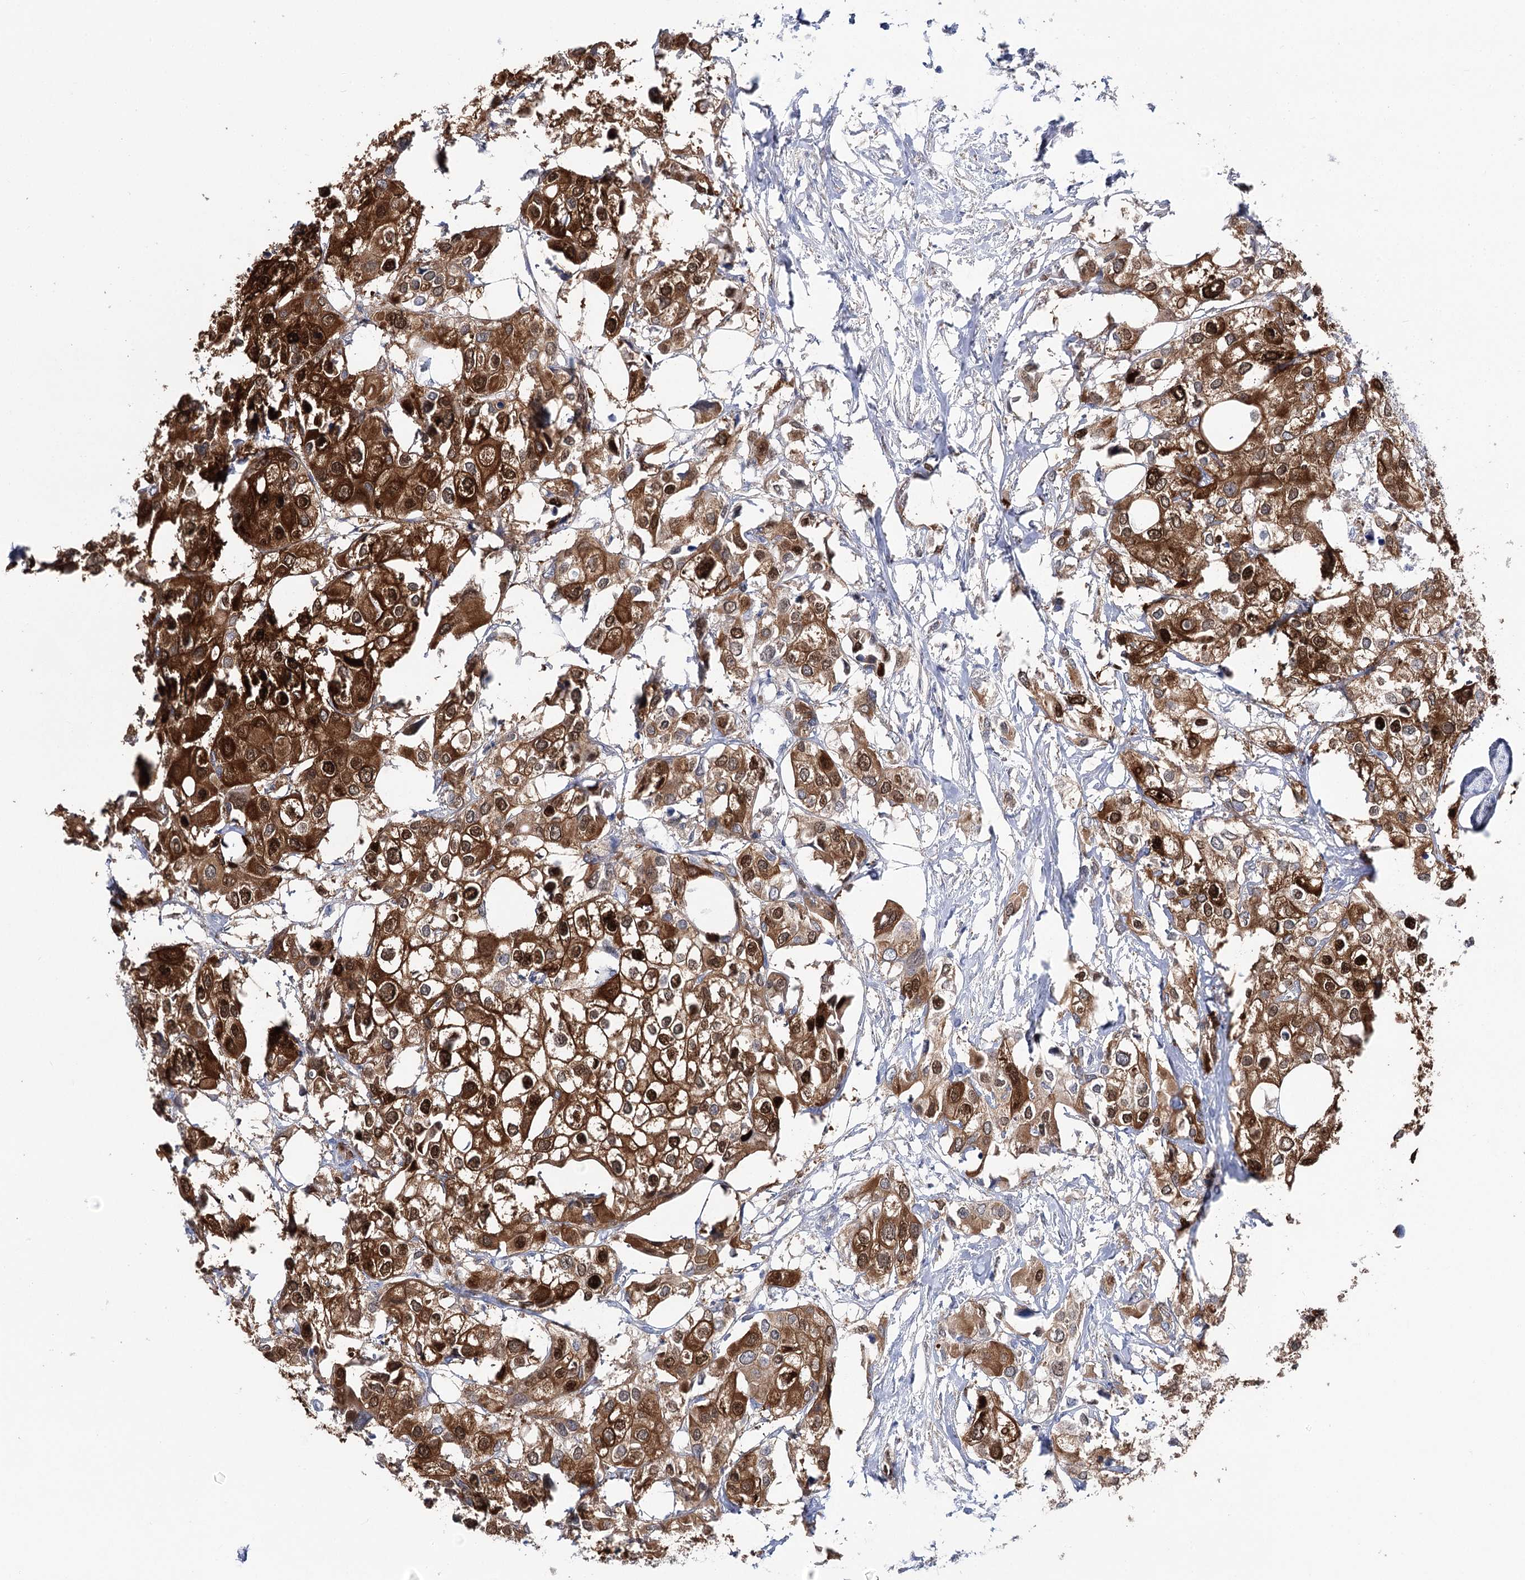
{"staining": {"intensity": "strong", "quantity": ">75%", "location": "cytoplasmic/membranous,nuclear"}, "tissue": "urothelial cancer", "cell_type": "Tumor cells", "image_type": "cancer", "snomed": [{"axis": "morphology", "description": "Urothelial carcinoma, High grade"}, {"axis": "topography", "description": "Urinary bladder"}], "caption": "Urothelial cancer stained for a protein displays strong cytoplasmic/membranous and nuclear positivity in tumor cells.", "gene": "UGDH", "patient": {"sex": "male", "age": 64}}